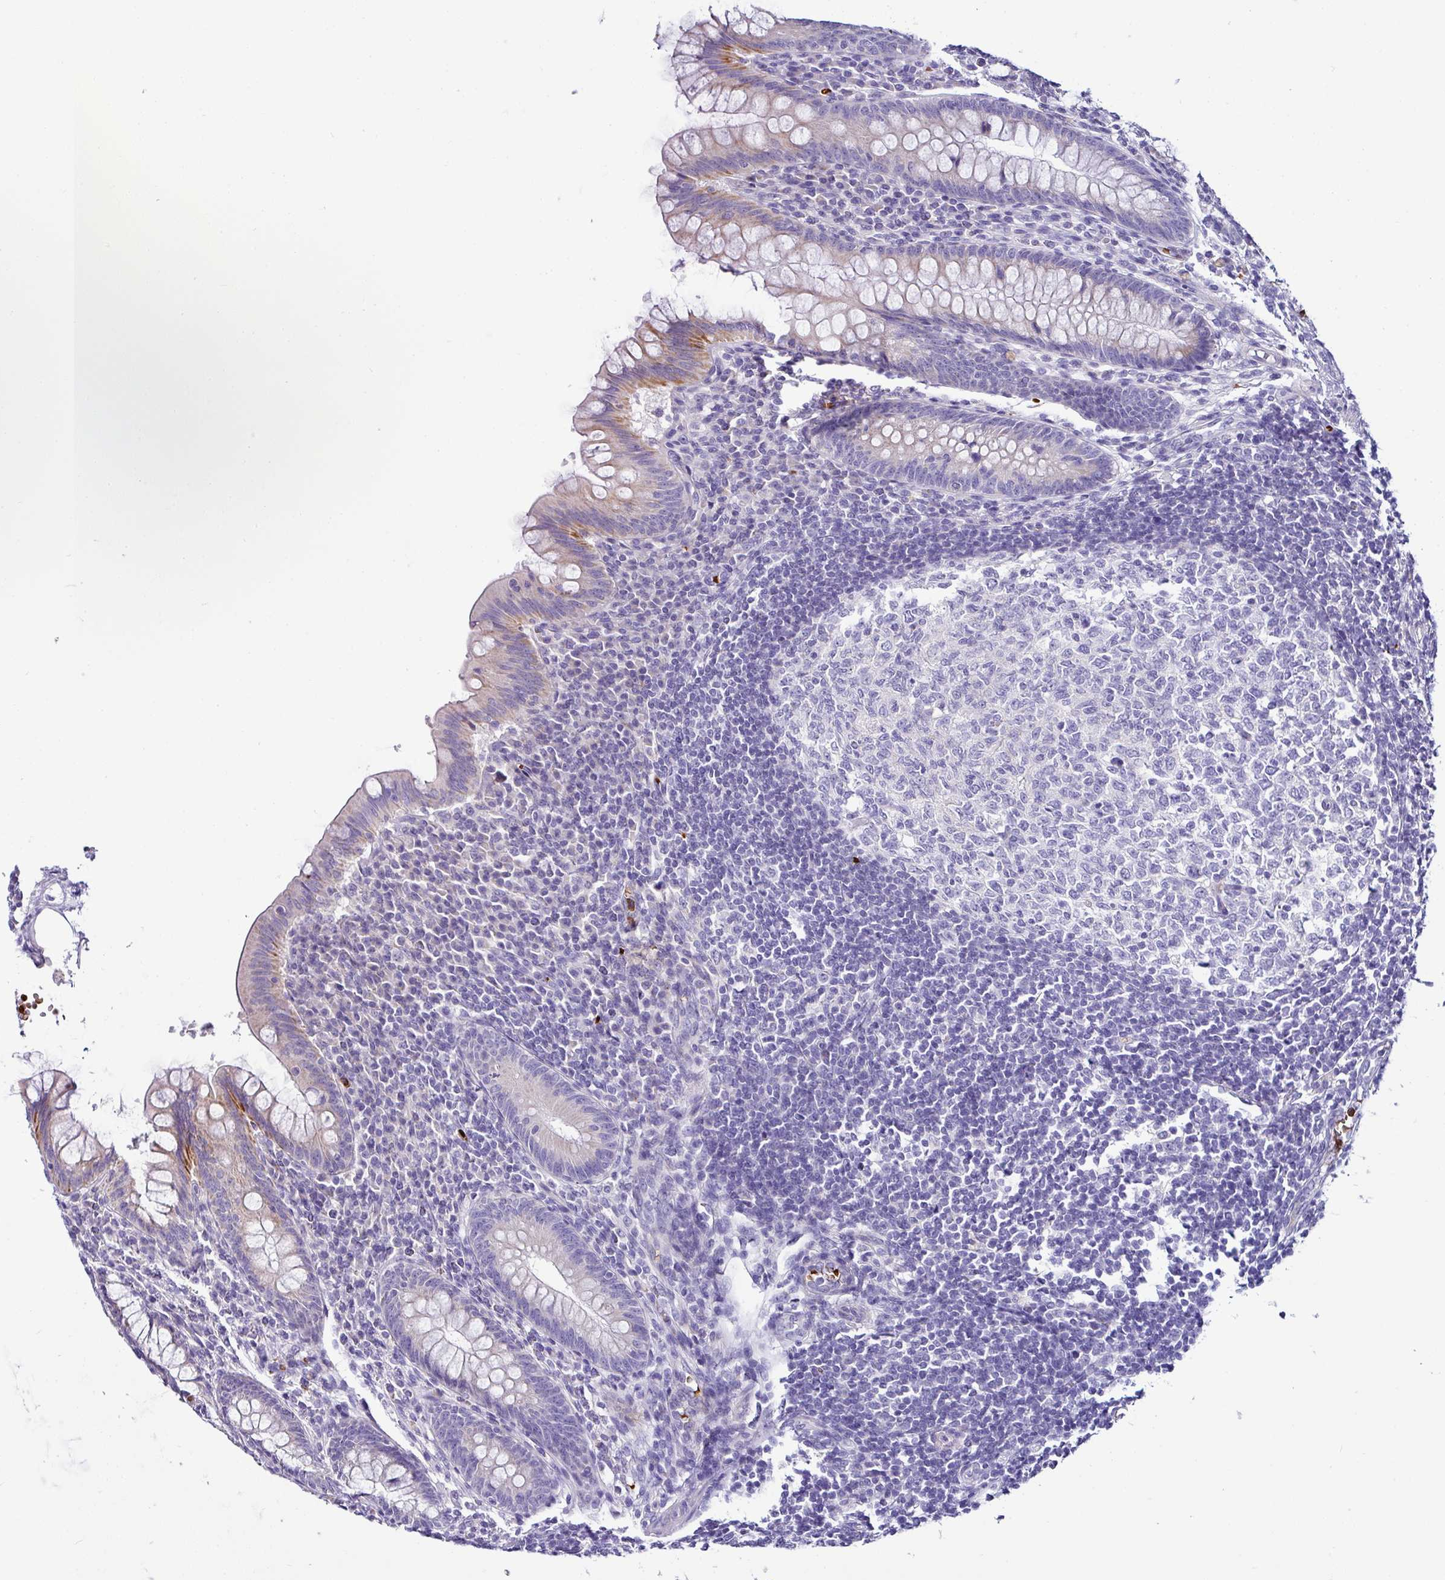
{"staining": {"intensity": "moderate", "quantity": "<25%", "location": "cytoplasmic/membranous"}, "tissue": "appendix", "cell_type": "Glandular cells", "image_type": "normal", "snomed": [{"axis": "morphology", "description": "Normal tissue, NOS"}, {"axis": "topography", "description": "Appendix"}], "caption": "Moderate cytoplasmic/membranous protein staining is appreciated in about <25% of glandular cells in appendix. The staining was performed using DAB, with brown indicating positive protein expression. Nuclei are stained blue with hematoxylin.", "gene": "NAPSA", "patient": {"sex": "female", "age": 33}}